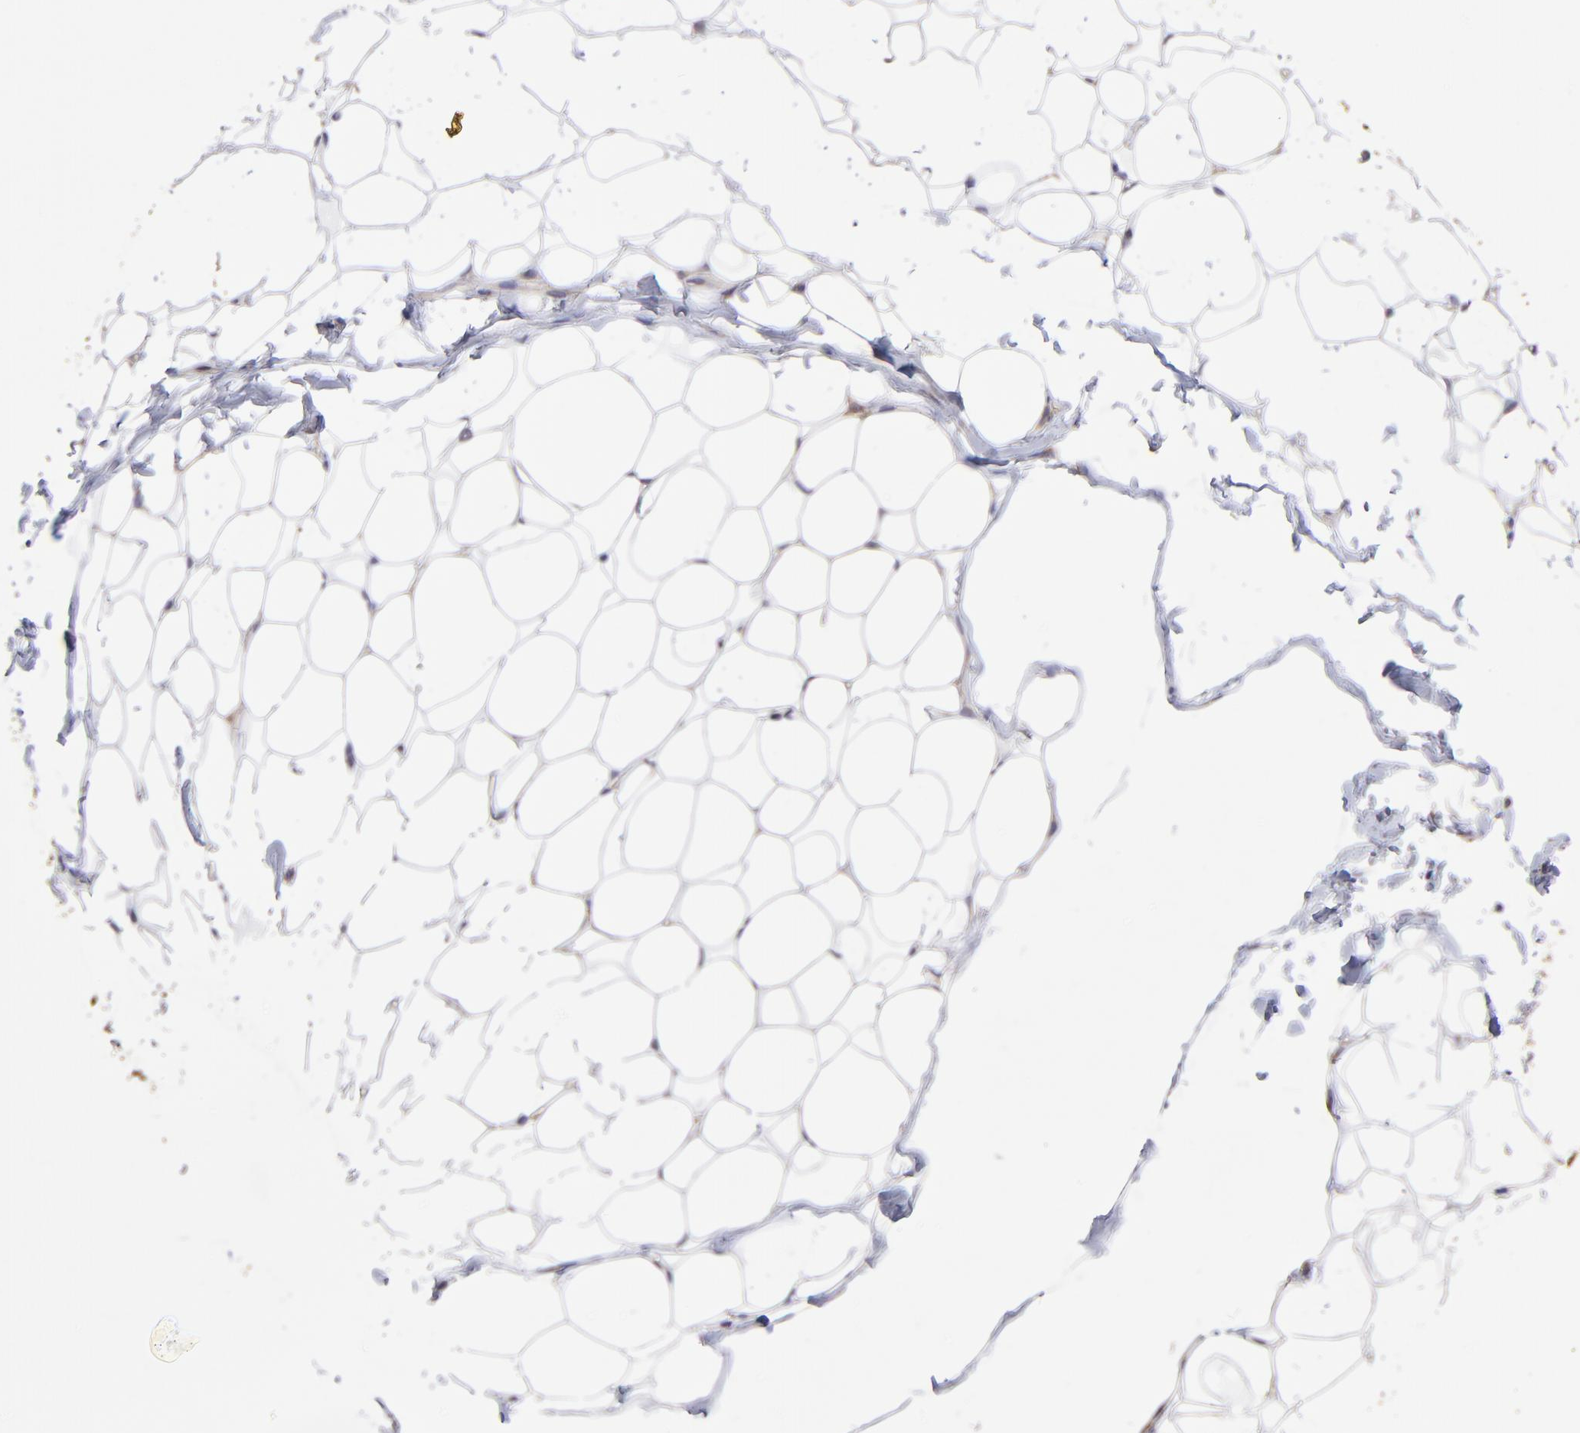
{"staining": {"intensity": "negative", "quantity": "none", "location": "none"}, "tissue": "adipose tissue", "cell_type": "Adipocytes", "image_type": "normal", "snomed": [{"axis": "morphology", "description": "Normal tissue, NOS"}, {"axis": "topography", "description": "Soft tissue"}], "caption": "This is a histopathology image of immunohistochemistry staining of benign adipose tissue, which shows no positivity in adipocytes.", "gene": "NSF", "patient": {"sex": "male", "age": 26}}